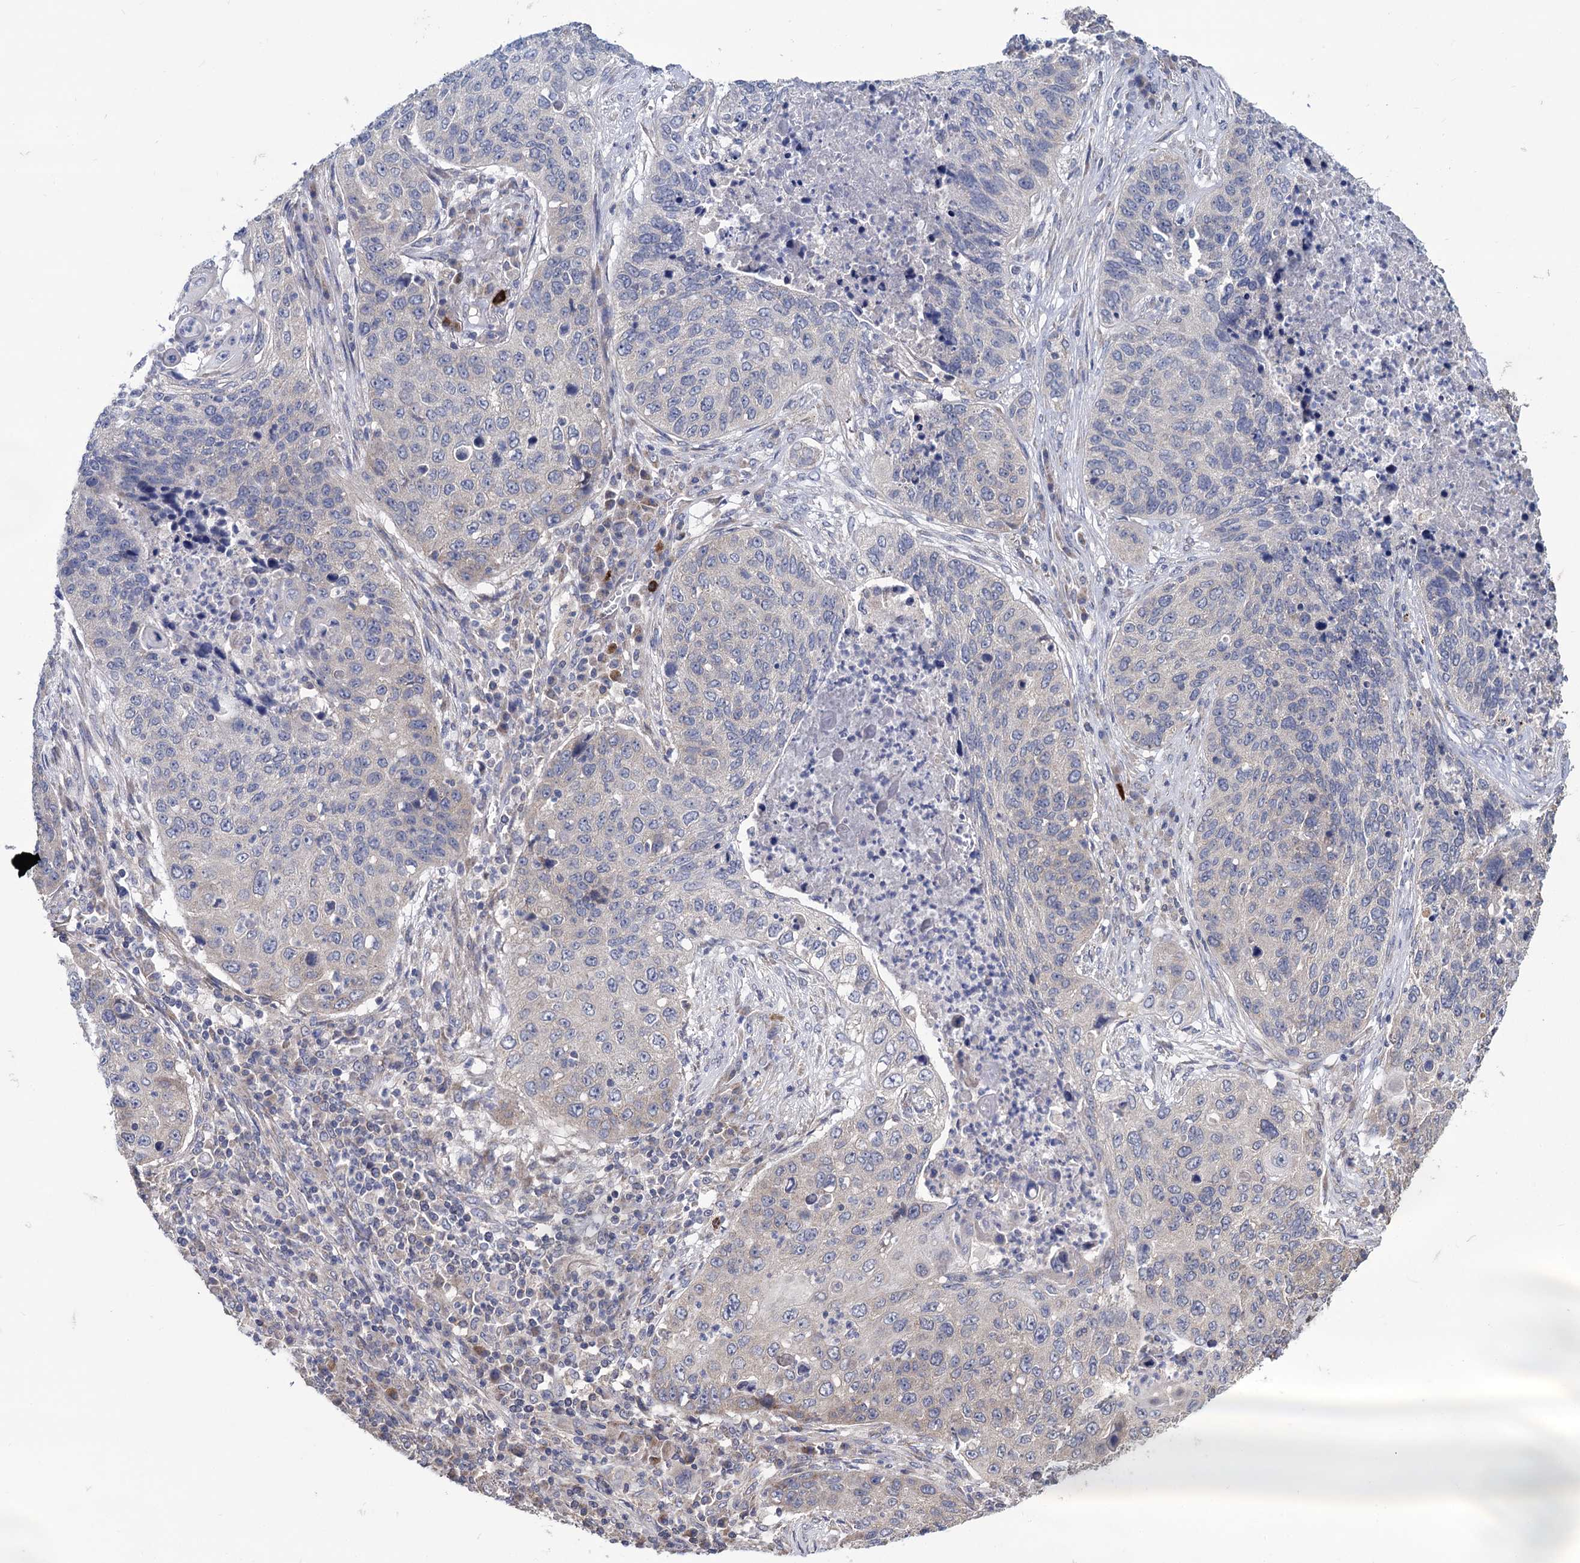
{"staining": {"intensity": "weak", "quantity": "<25%", "location": "cytoplasmic/membranous"}, "tissue": "lung cancer", "cell_type": "Tumor cells", "image_type": "cancer", "snomed": [{"axis": "morphology", "description": "Squamous cell carcinoma, NOS"}, {"axis": "topography", "description": "Lung"}], "caption": "Histopathology image shows no protein positivity in tumor cells of lung cancer tissue.", "gene": "GSTM2", "patient": {"sex": "female", "age": 63}}